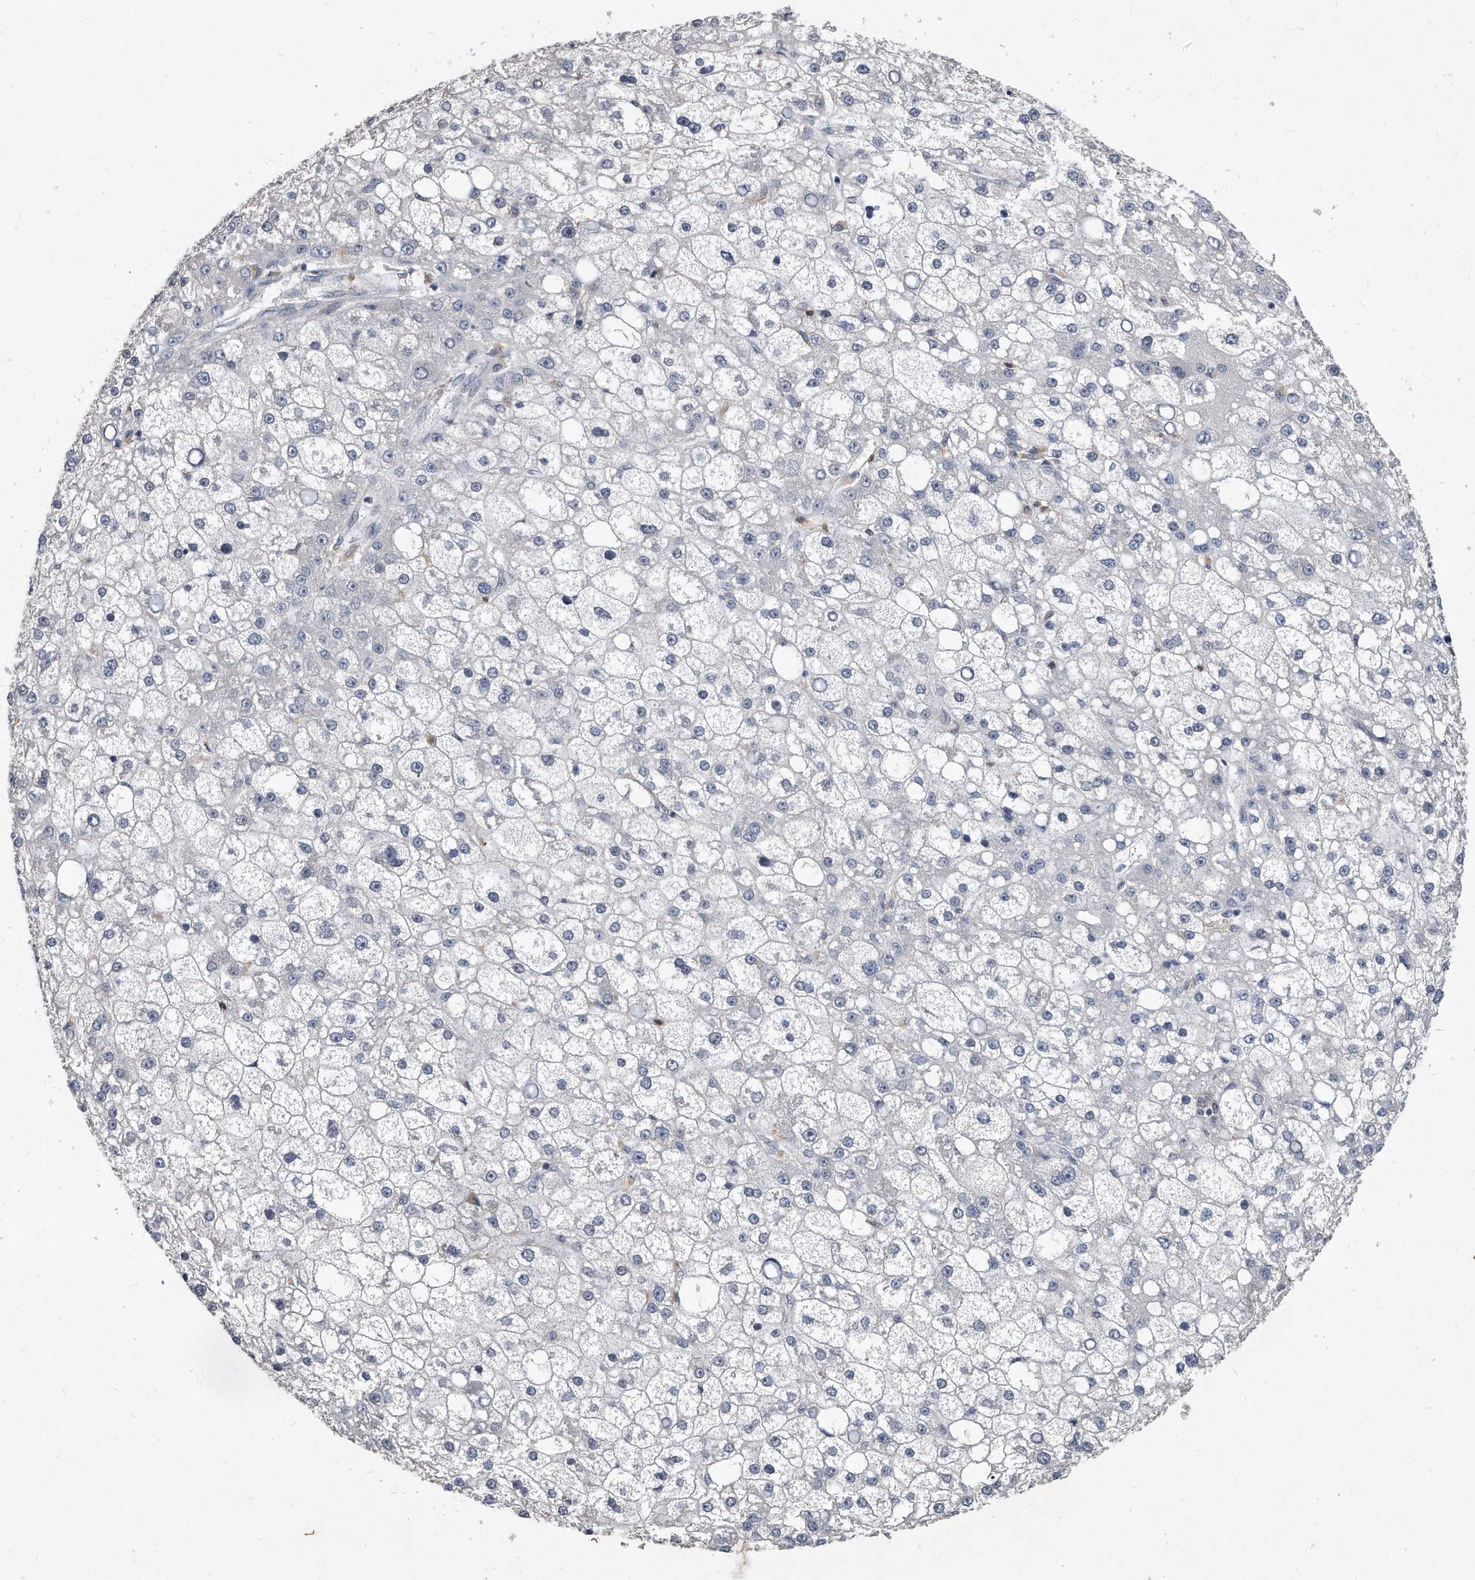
{"staining": {"intensity": "negative", "quantity": "none", "location": "none"}, "tissue": "liver cancer", "cell_type": "Tumor cells", "image_type": "cancer", "snomed": [{"axis": "morphology", "description": "Carcinoma, Hepatocellular, NOS"}, {"axis": "topography", "description": "Liver"}], "caption": "High magnification brightfield microscopy of liver hepatocellular carcinoma stained with DAB (brown) and counterstained with hematoxylin (blue): tumor cells show no significant staining.", "gene": "HOMER3", "patient": {"sex": "male", "age": 67}}